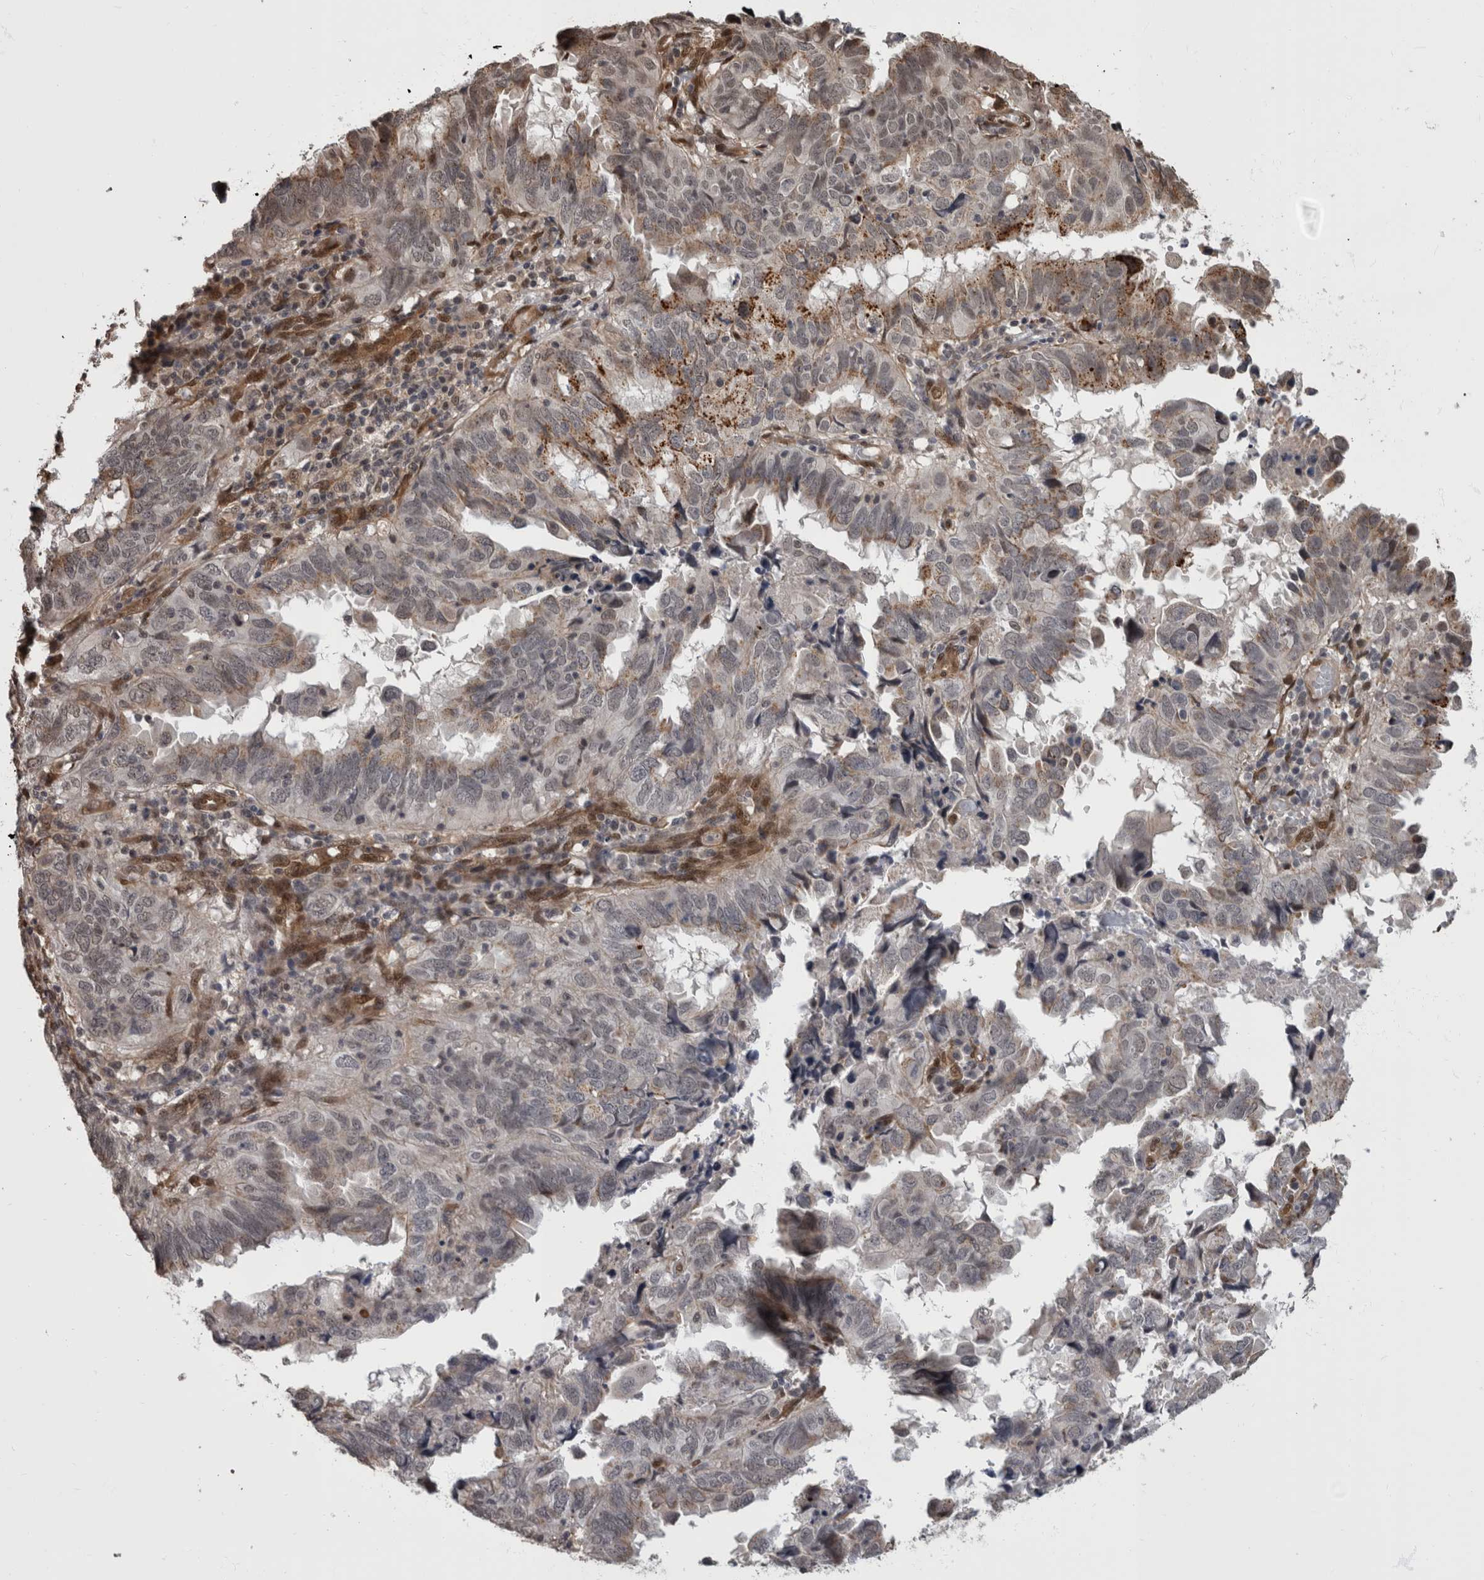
{"staining": {"intensity": "weak", "quantity": "<25%", "location": "cytoplasmic/membranous"}, "tissue": "endometrial cancer", "cell_type": "Tumor cells", "image_type": "cancer", "snomed": [{"axis": "morphology", "description": "Adenocarcinoma, NOS"}, {"axis": "topography", "description": "Uterus"}], "caption": "Tumor cells show no significant protein staining in endometrial cancer. (Stains: DAB (3,3'-diaminobenzidine) immunohistochemistry with hematoxylin counter stain, Microscopy: brightfield microscopy at high magnification).", "gene": "AKT3", "patient": {"sex": "female", "age": 77}}